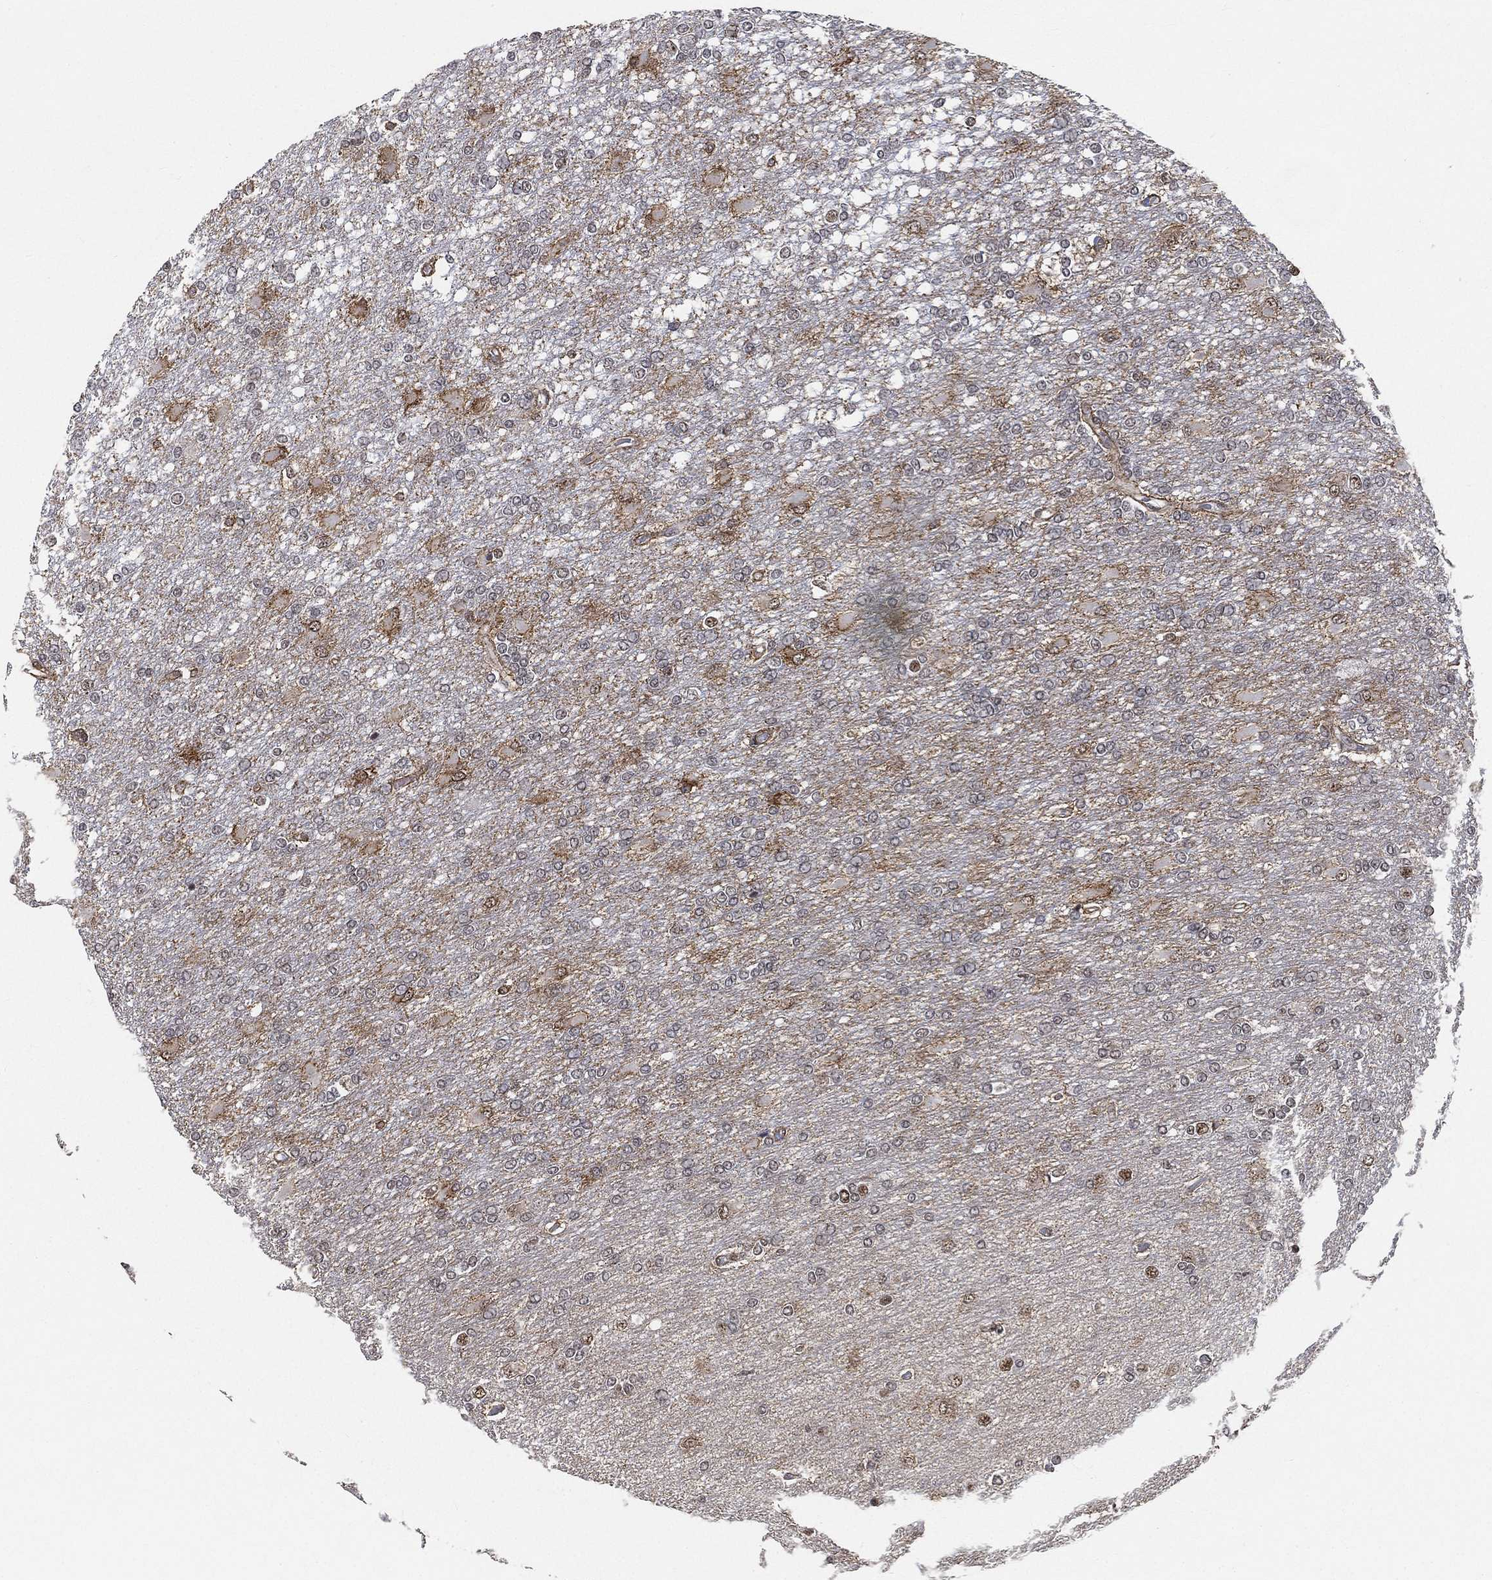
{"staining": {"intensity": "negative", "quantity": "none", "location": "none"}, "tissue": "glioma", "cell_type": "Tumor cells", "image_type": "cancer", "snomed": [{"axis": "morphology", "description": "Glioma, malignant, High grade"}, {"axis": "topography", "description": "Cerebral cortex"}], "caption": "An immunohistochemistry histopathology image of glioma is shown. There is no staining in tumor cells of glioma.", "gene": "RSRC2", "patient": {"sex": "male", "age": 79}}